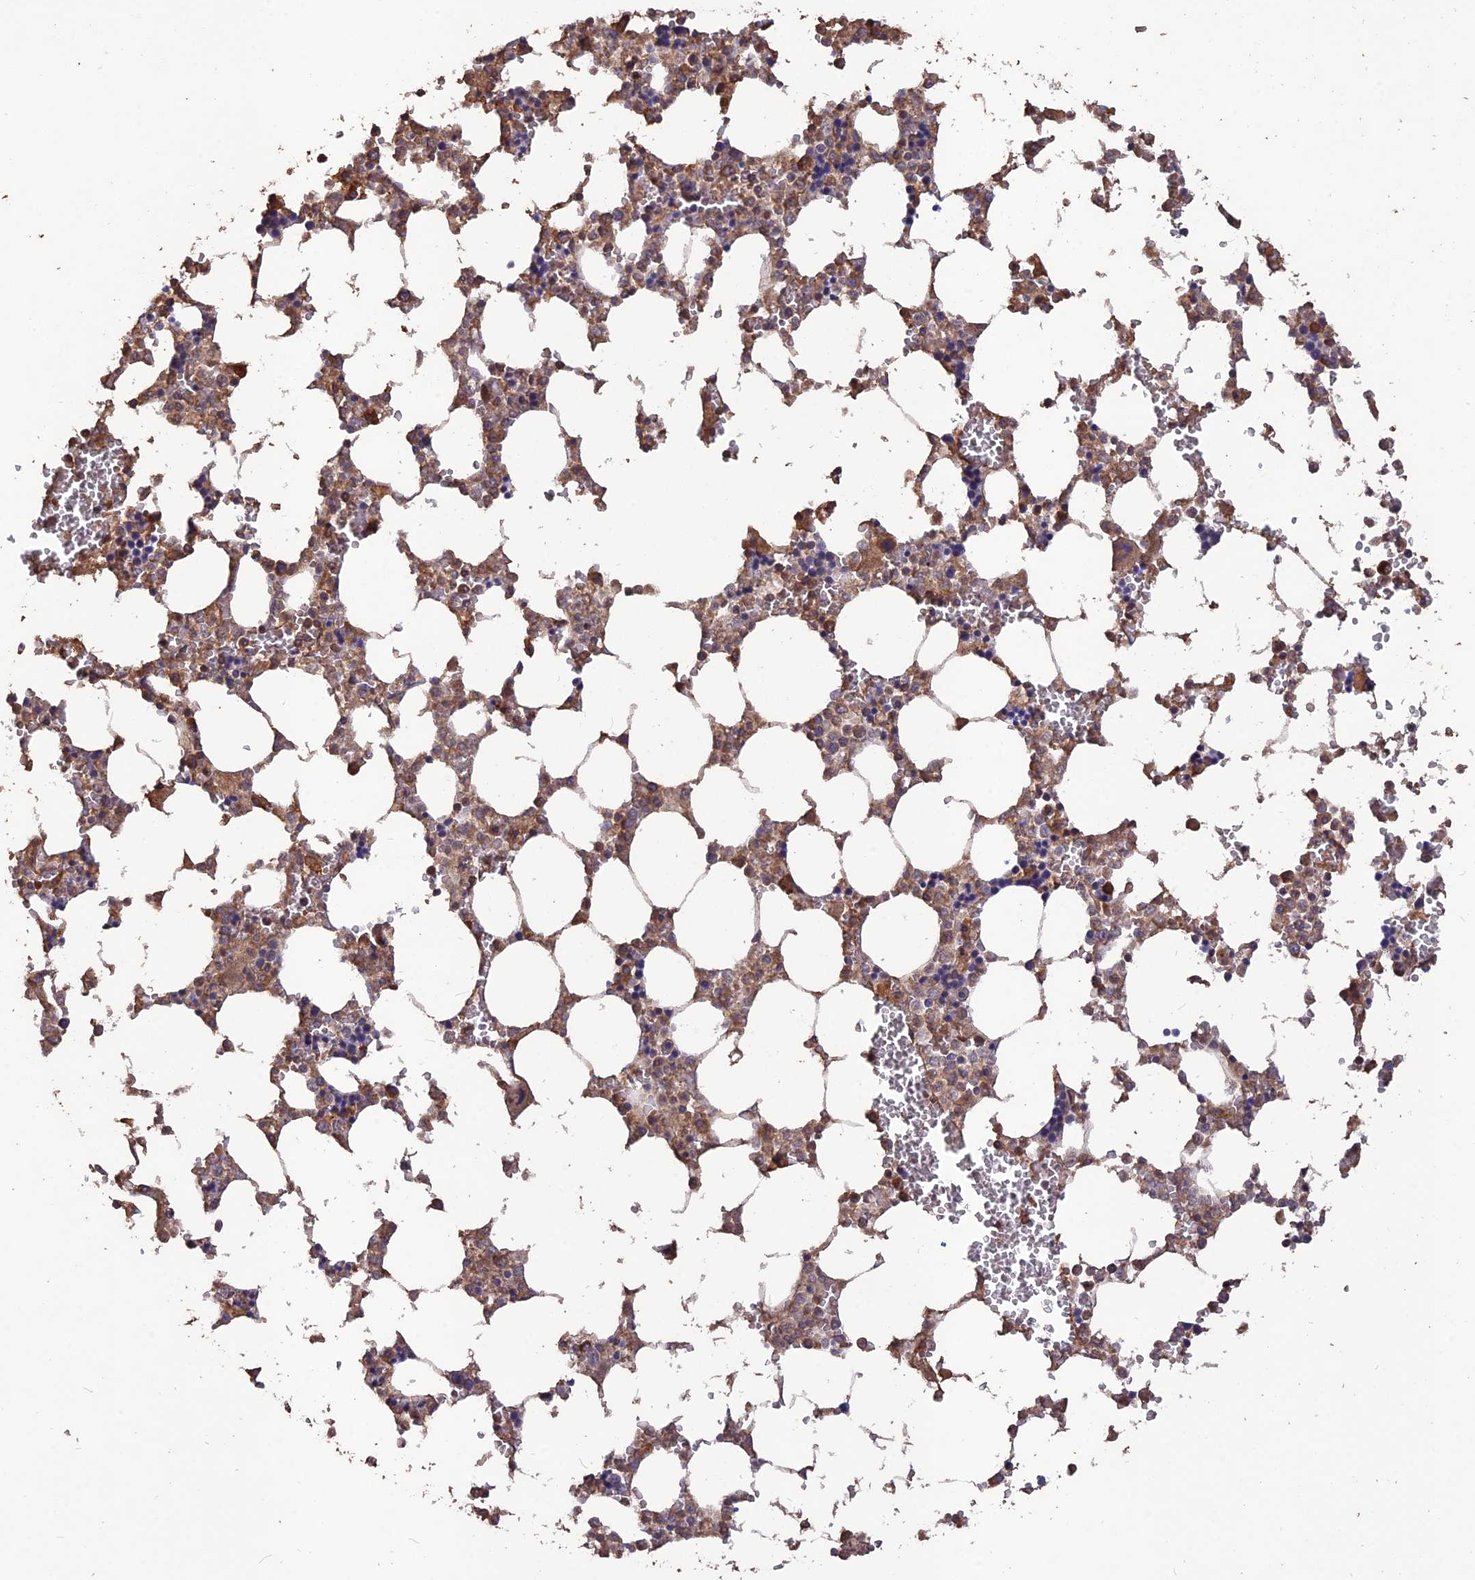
{"staining": {"intensity": "moderate", "quantity": "25%-75%", "location": "cytoplasmic/membranous"}, "tissue": "bone marrow", "cell_type": "Hematopoietic cells", "image_type": "normal", "snomed": [{"axis": "morphology", "description": "Normal tissue, NOS"}, {"axis": "topography", "description": "Bone marrow"}], "caption": "Immunohistochemistry (IHC) (DAB (3,3'-diaminobenzidine)) staining of unremarkable bone marrow reveals moderate cytoplasmic/membranous protein expression in approximately 25%-75% of hematopoietic cells. (Brightfield microscopy of DAB IHC at high magnification).", "gene": "LAYN", "patient": {"sex": "male", "age": 64}}